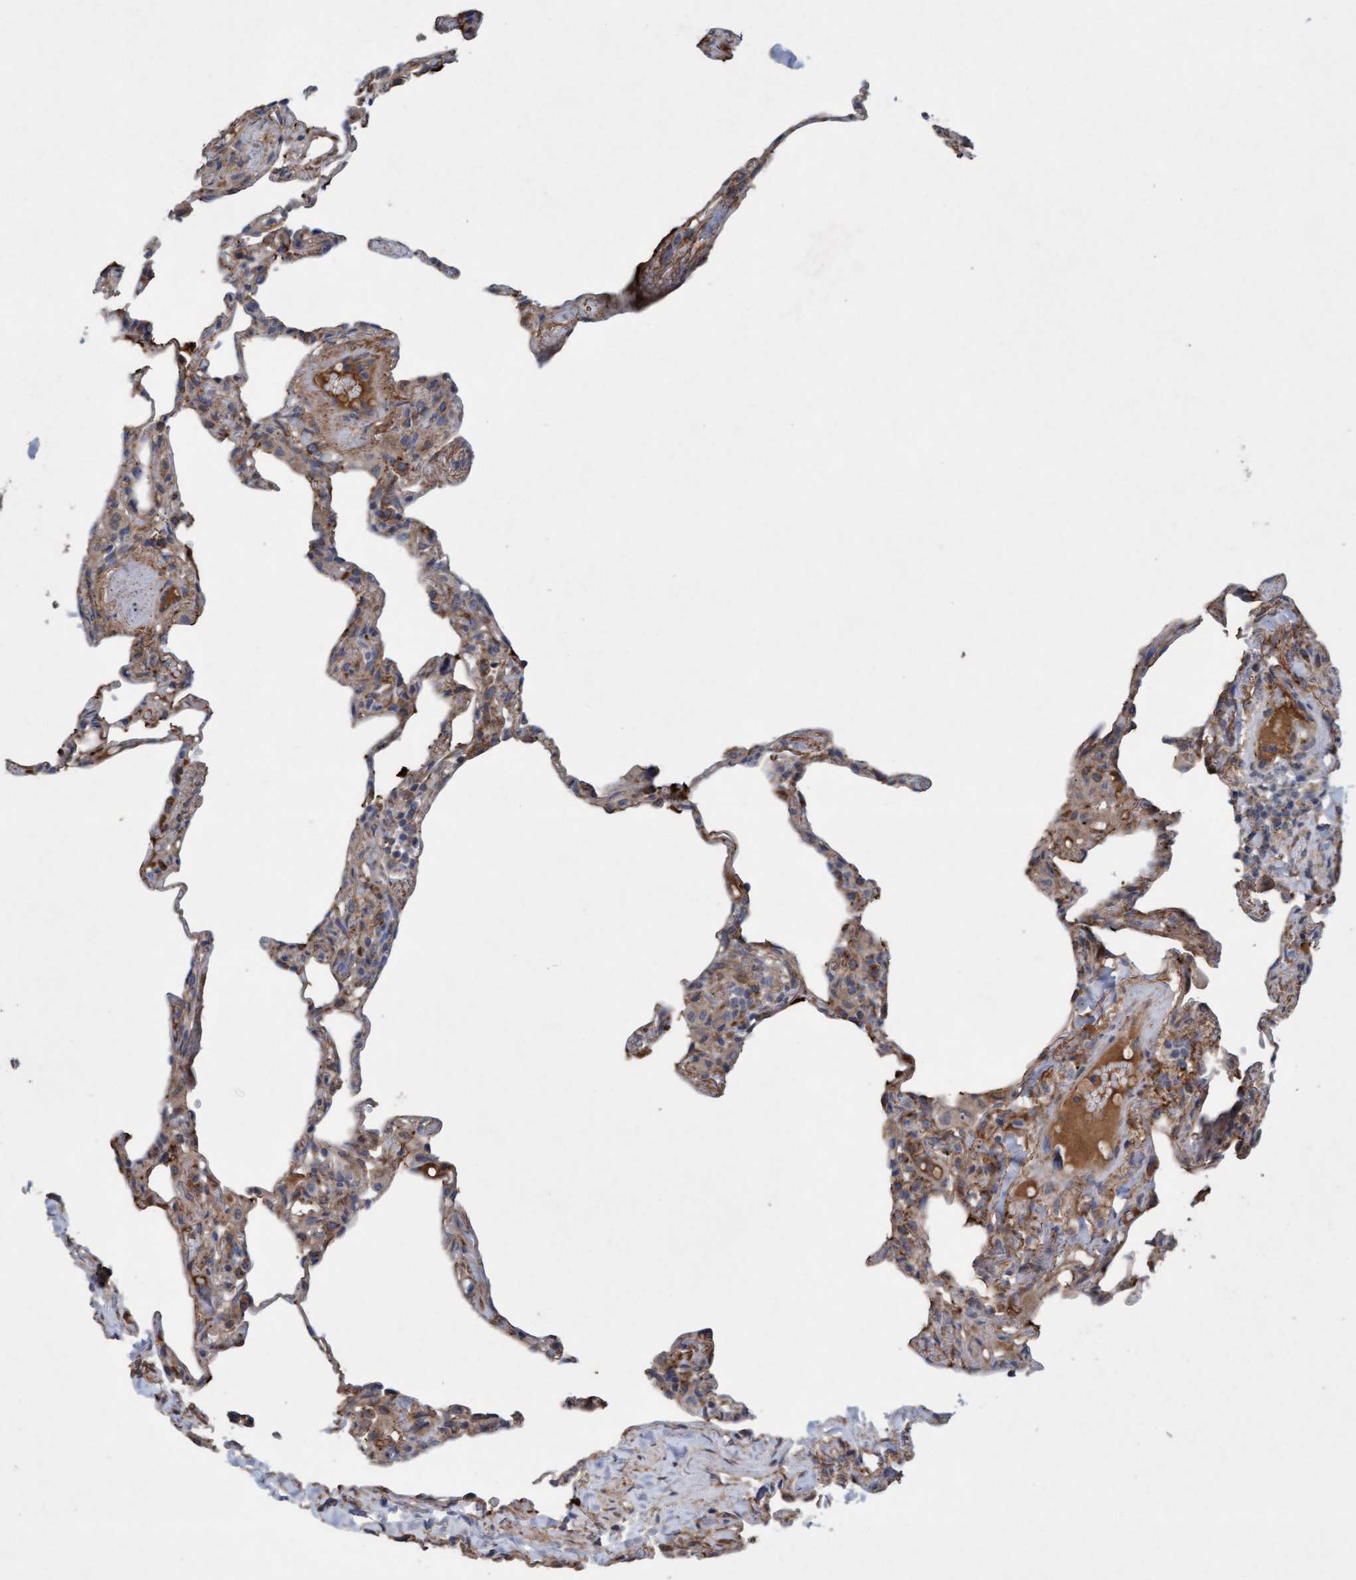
{"staining": {"intensity": "weak", "quantity": "25%-75%", "location": "cytoplasmic/membranous"}, "tissue": "lung", "cell_type": "Alveolar cells", "image_type": "normal", "snomed": [{"axis": "morphology", "description": "Normal tissue, NOS"}, {"axis": "topography", "description": "Lung"}], "caption": "Human lung stained for a protein (brown) reveals weak cytoplasmic/membranous positive staining in approximately 25%-75% of alveolar cells.", "gene": "DDHD2", "patient": {"sex": "male", "age": 59}}